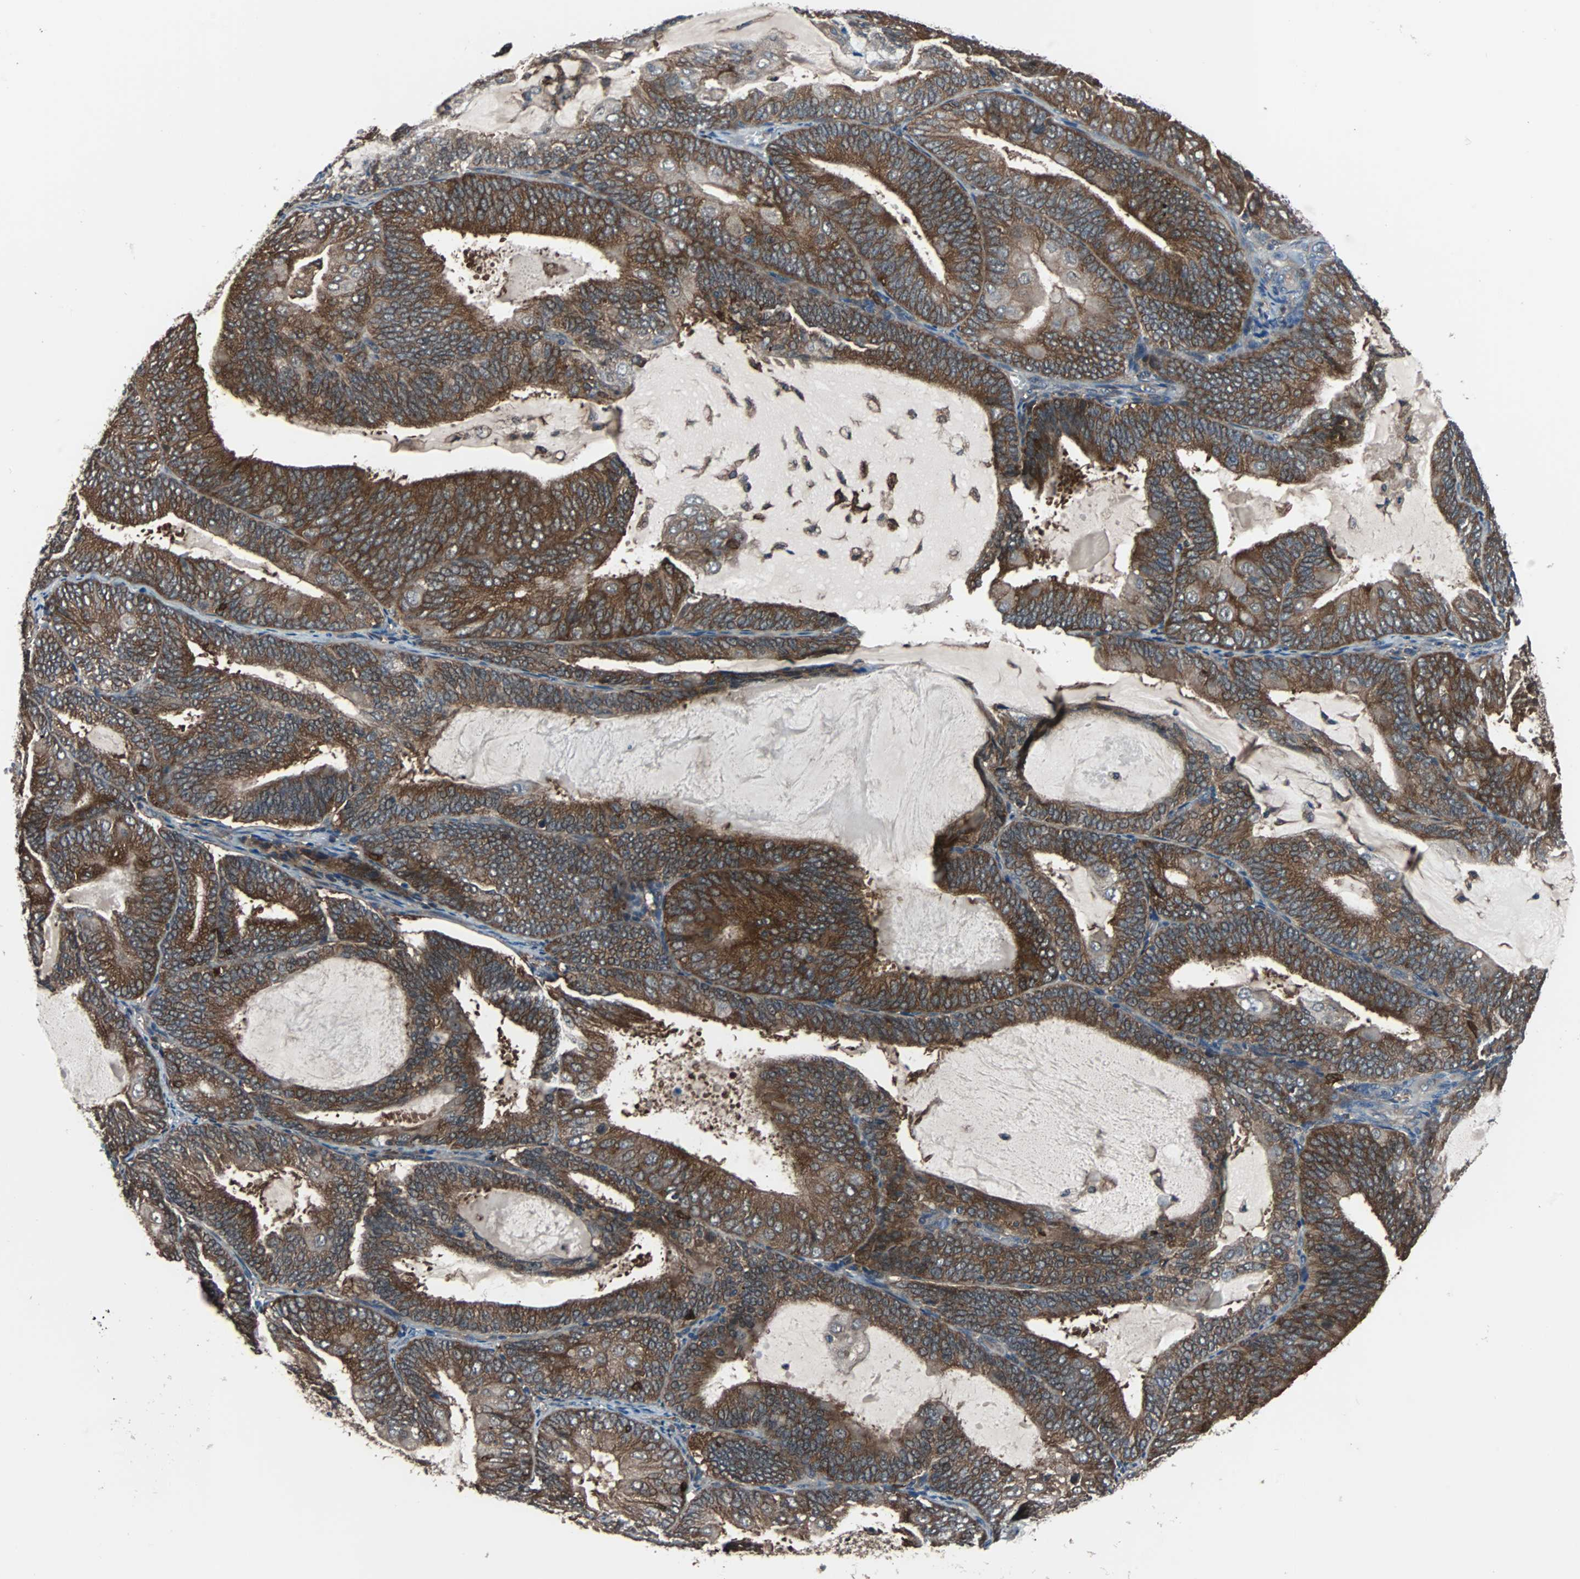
{"staining": {"intensity": "strong", "quantity": ">75%", "location": "cytoplasmic/membranous"}, "tissue": "endometrial cancer", "cell_type": "Tumor cells", "image_type": "cancer", "snomed": [{"axis": "morphology", "description": "Adenocarcinoma, NOS"}, {"axis": "topography", "description": "Endometrium"}], "caption": "Tumor cells demonstrate high levels of strong cytoplasmic/membranous staining in about >75% of cells in adenocarcinoma (endometrial). (DAB = brown stain, brightfield microscopy at high magnification).", "gene": "PAK1", "patient": {"sex": "female", "age": 81}}